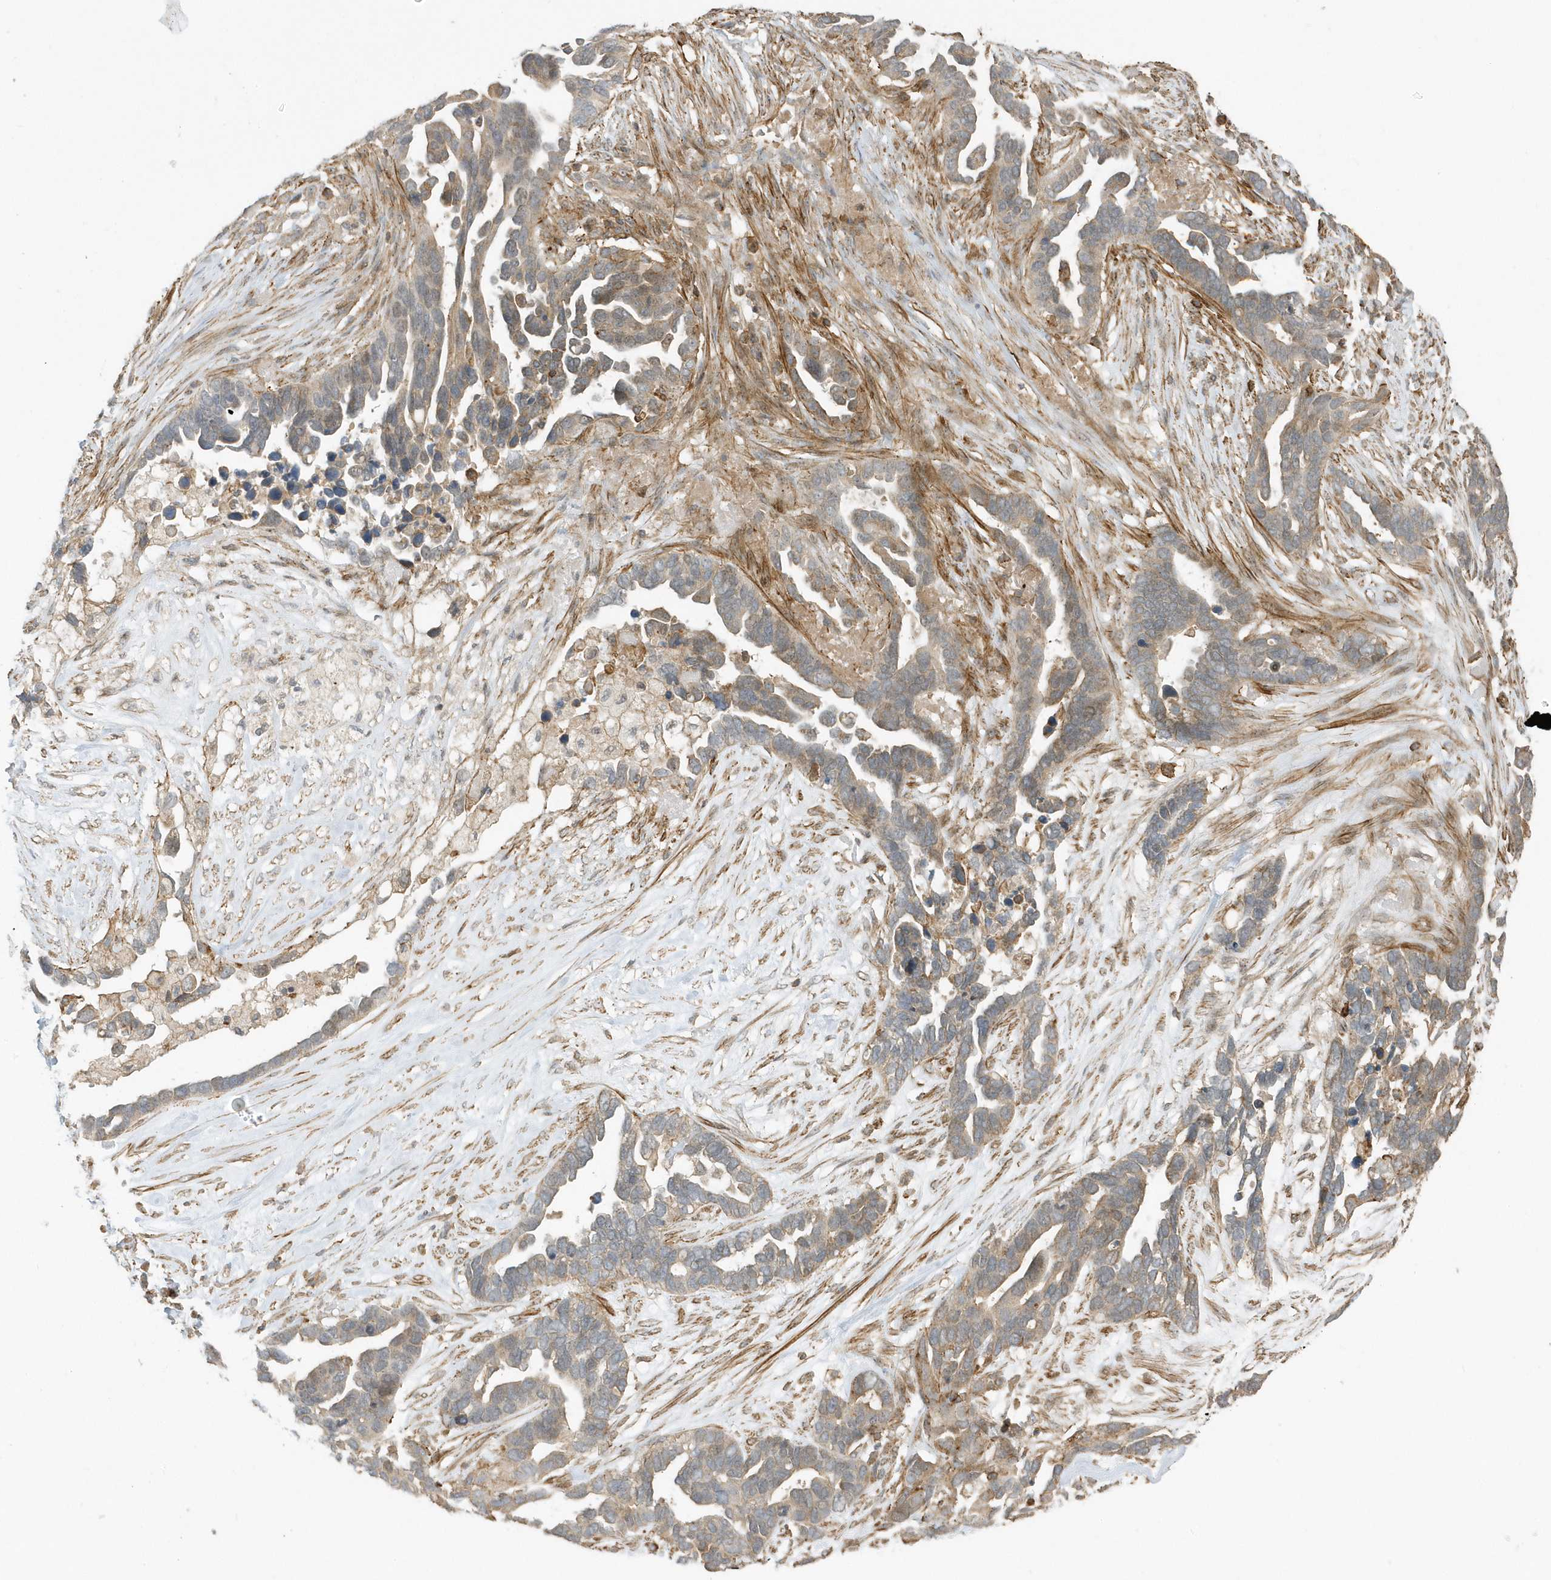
{"staining": {"intensity": "weak", "quantity": "<25%", "location": "cytoplasmic/membranous"}, "tissue": "ovarian cancer", "cell_type": "Tumor cells", "image_type": "cancer", "snomed": [{"axis": "morphology", "description": "Cystadenocarcinoma, serous, NOS"}, {"axis": "topography", "description": "Ovary"}], "caption": "A high-resolution histopathology image shows IHC staining of ovarian cancer (serous cystadenocarcinoma), which reveals no significant staining in tumor cells. (Stains: DAB (3,3'-diaminobenzidine) immunohistochemistry (IHC) with hematoxylin counter stain, Microscopy: brightfield microscopy at high magnification).", "gene": "ZBTB8A", "patient": {"sex": "female", "age": 54}}